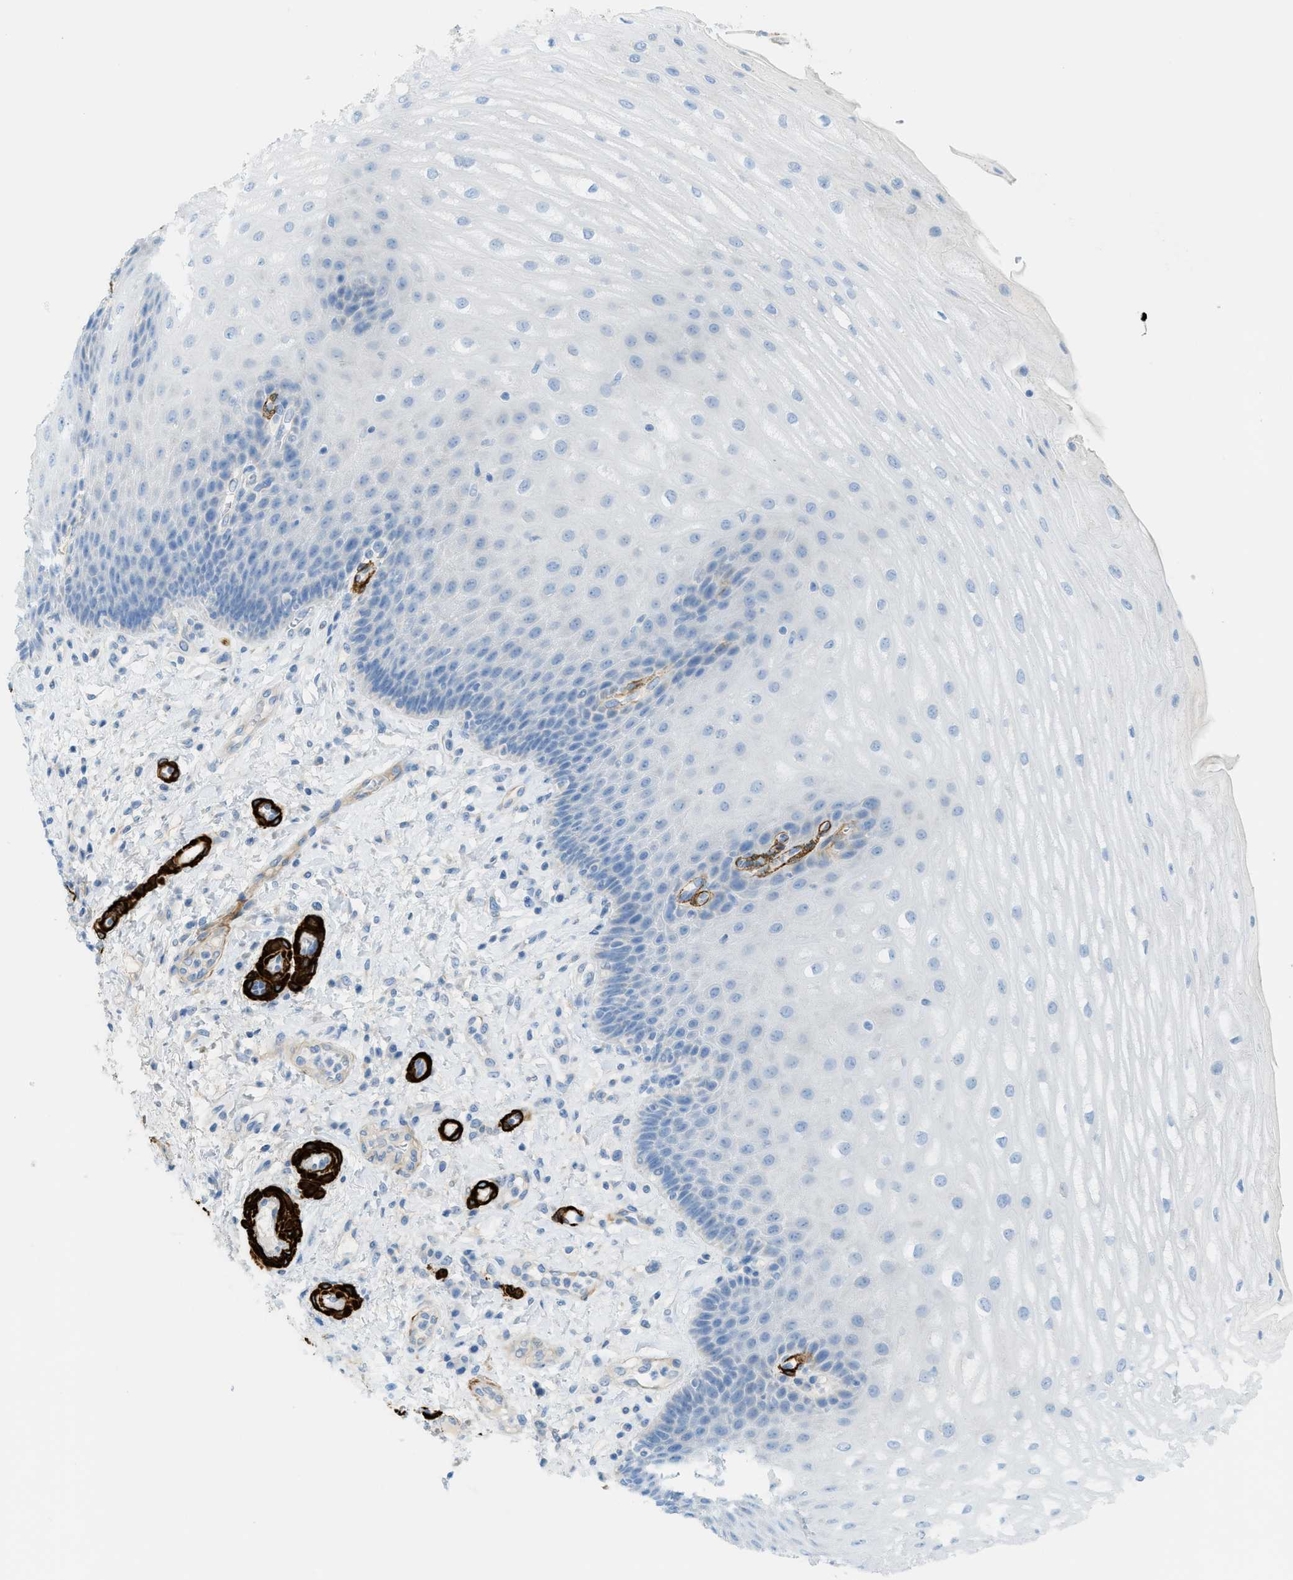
{"staining": {"intensity": "negative", "quantity": "none", "location": "none"}, "tissue": "esophagus", "cell_type": "Squamous epithelial cells", "image_type": "normal", "snomed": [{"axis": "morphology", "description": "Normal tissue, NOS"}, {"axis": "topography", "description": "Esophagus"}], "caption": "Squamous epithelial cells are negative for protein expression in unremarkable human esophagus. (Stains: DAB immunohistochemistry with hematoxylin counter stain, Microscopy: brightfield microscopy at high magnification).", "gene": "MYH11", "patient": {"sex": "male", "age": 54}}